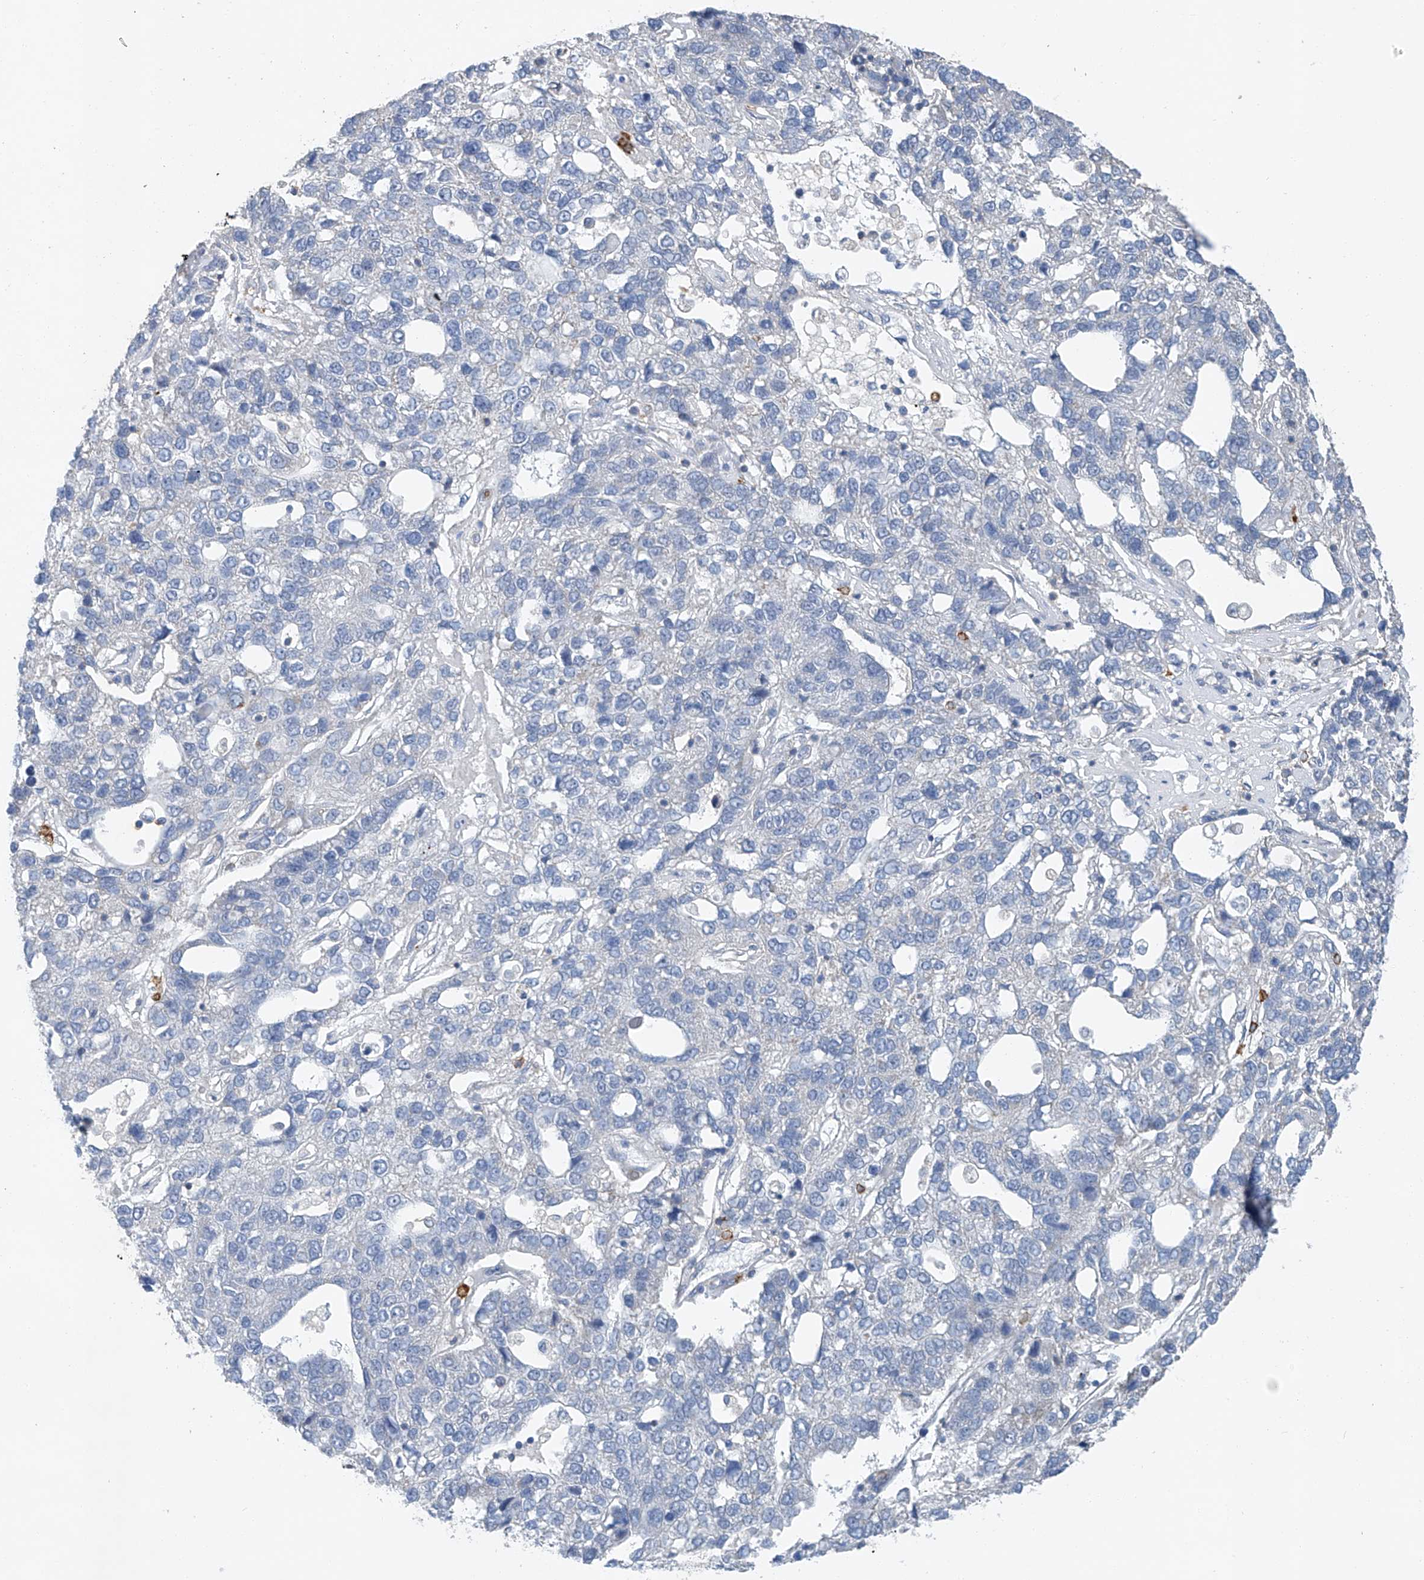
{"staining": {"intensity": "negative", "quantity": "none", "location": "none"}, "tissue": "pancreatic cancer", "cell_type": "Tumor cells", "image_type": "cancer", "snomed": [{"axis": "morphology", "description": "Adenocarcinoma, NOS"}, {"axis": "topography", "description": "Pancreas"}], "caption": "Tumor cells are negative for protein expression in human pancreatic adenocarcinoma. (DAB (3,3'-diaminobenzidine) immunohistochemistry (IHC), high magnification).", "gene": "KLF15", "patient": {"sex": "female", "age": 61}}